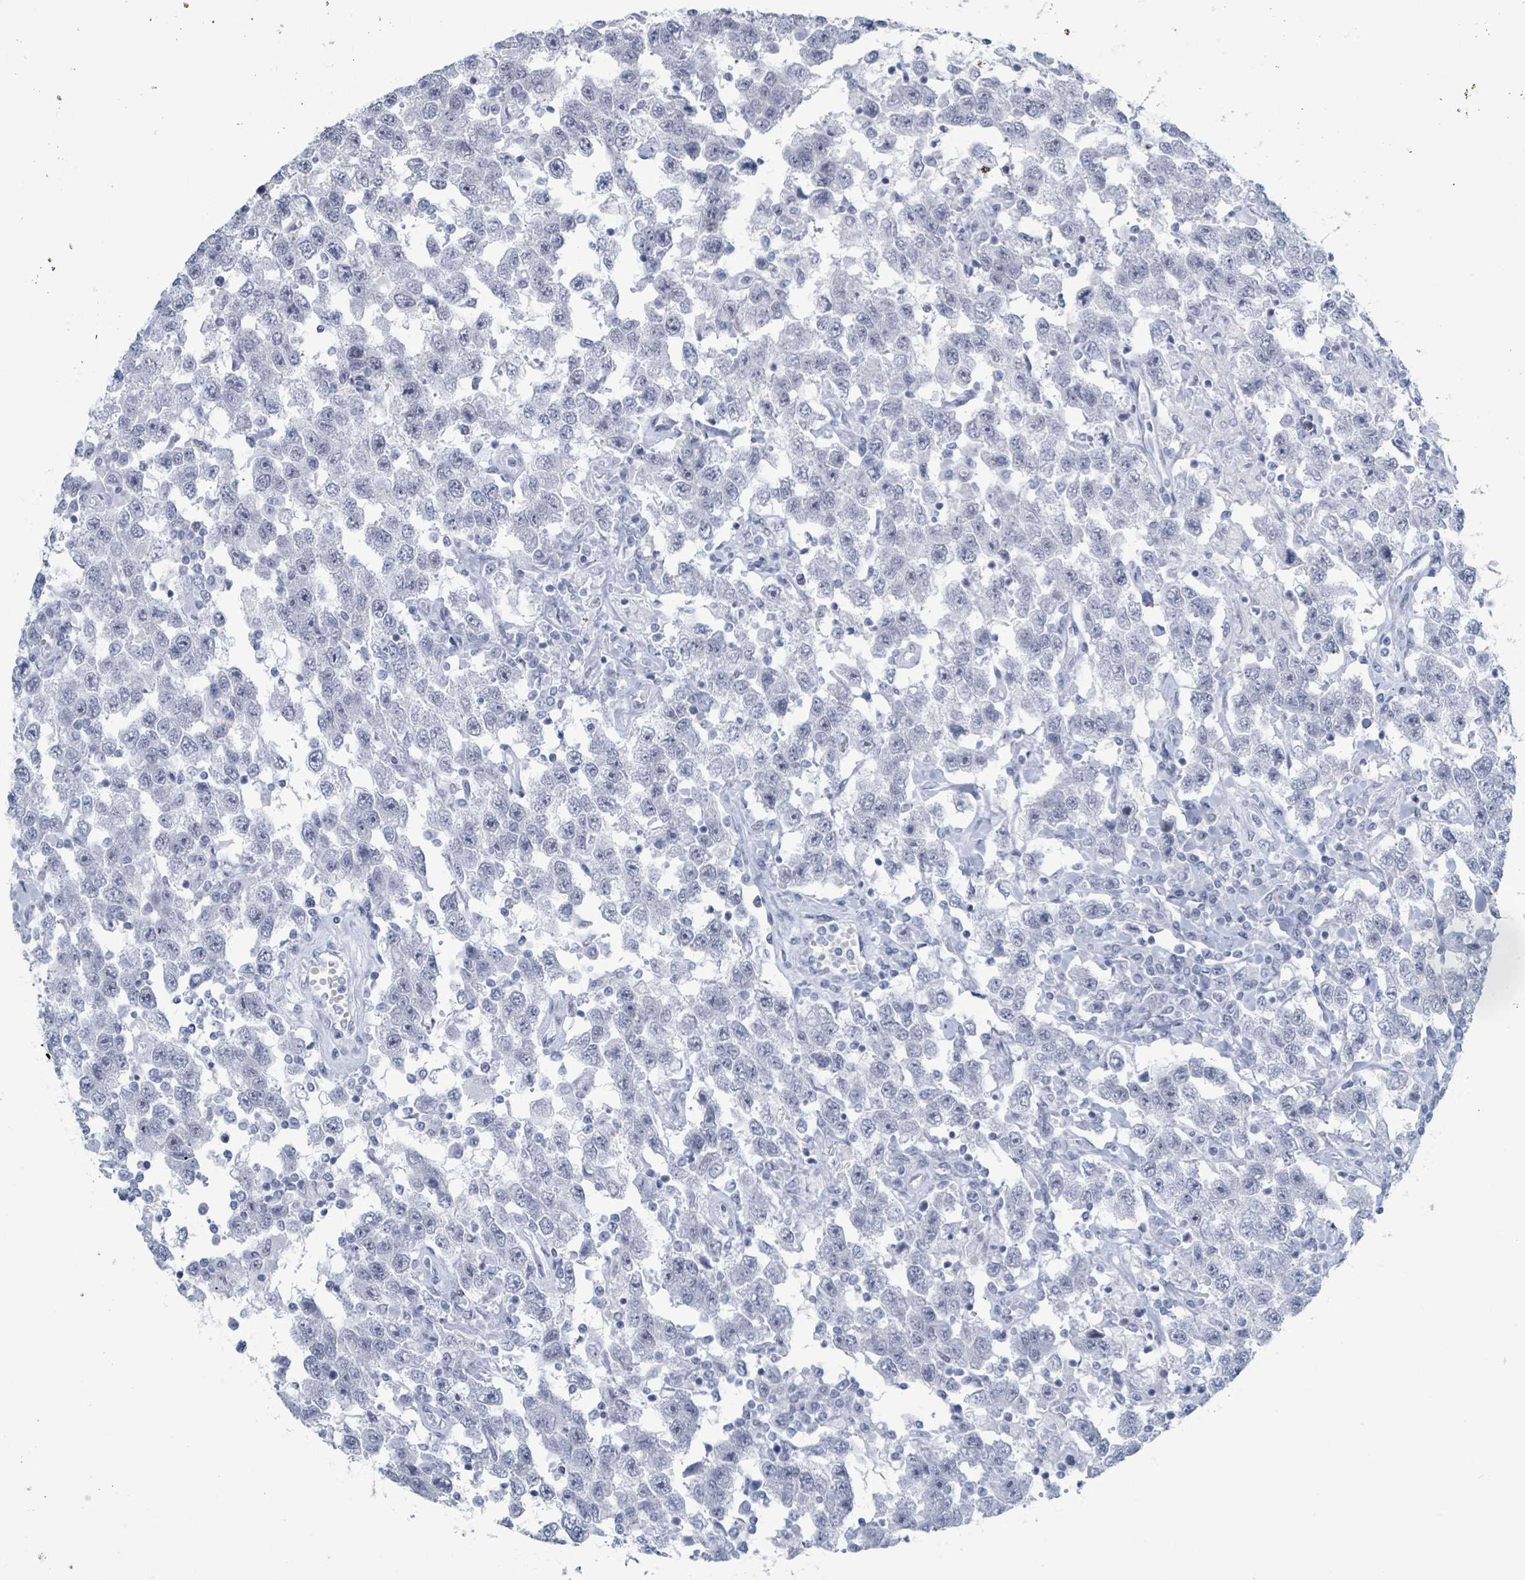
{"staining": {"intensity": "negative", "quantity": "none", "location": "none"}, "tissue": "testis cancer", "cell_type": "Tumor cells", "image_type": "cancer", "snomed": [{"axis": "morphology", "description": "Seminoma, NOS"}, {"axis": "topography", "description": "Testis"}], "caption": "Immunohistochemistry histopathology image of human testis cancer stained for a protein (brown), which displays no expression in tumor cells.", "gene": "GPR15LG", "patient": {"sex": "male", "age": 41}}